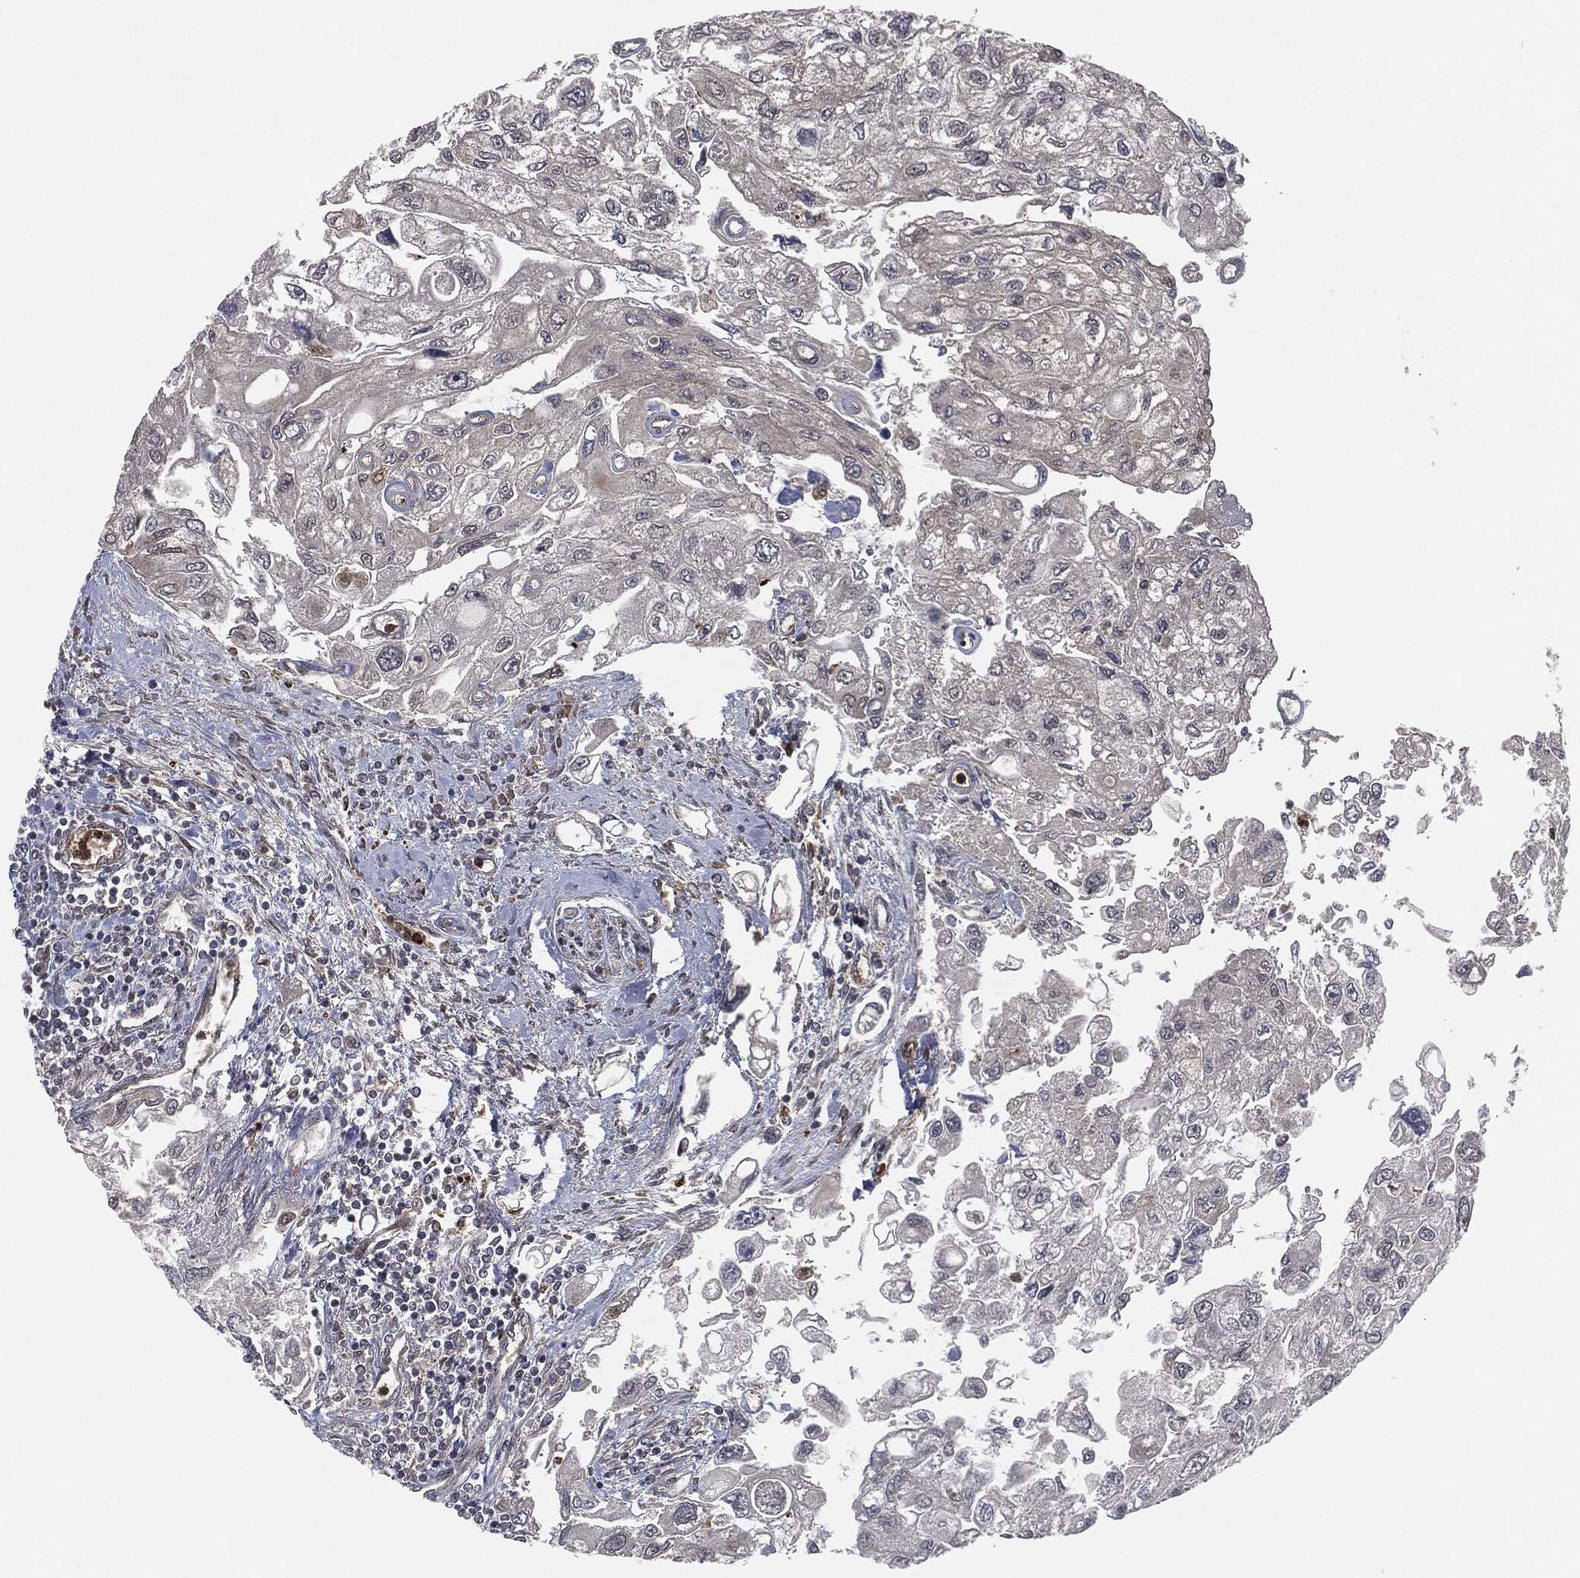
{"staining": {"intensity": "negative", "quantity": "none", "location": "none"}, "tissue": "urothelial cancer", "cell_type": "Tumor cells", "image_type": "cancer", "snomed": [{"axis": "morphology", "description": "Urothelial carcinoma, High grade"}, {"axis": "topography", "description": "Urinary bladder"}], "caption": "This is an IHC photomicrograph of urothelial carcinoma (high-grade). There is no positivity in tumor cells.", "gene": "CAPRIN2", "patient": {"sex": "male", "age": 59}}